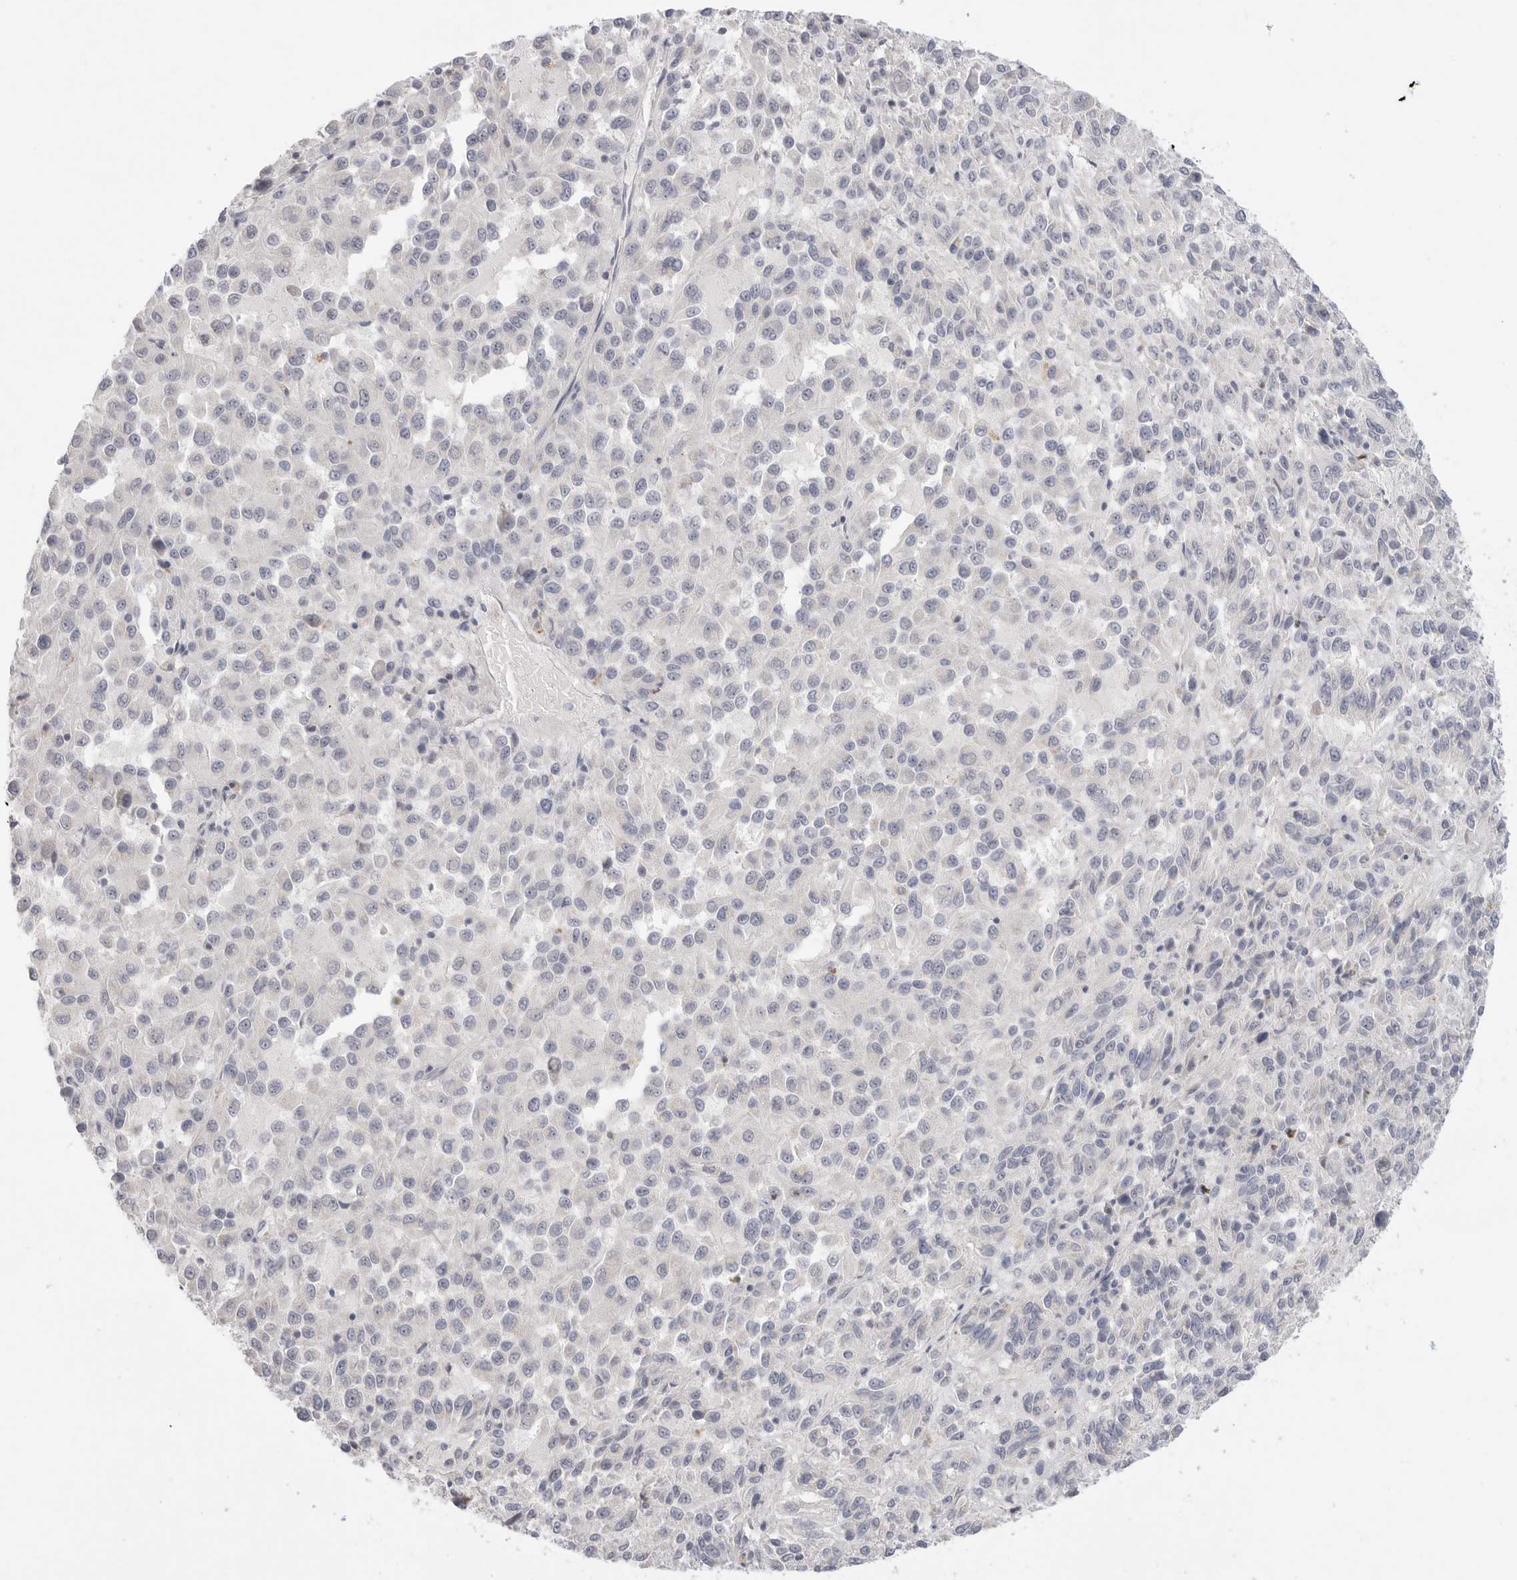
{"staining": {"intensity": "negative", "quantity": "none", "location": "none"}, "tissue": "melanoma", "cell_type": "Tumor cells", "image_type": "cancer", "snomed": [{"axis": "morphology", "description": "Malignant melanoma, Metastatic site"}, {"axis": "topography", "description": "Lung"}], "caption": "High magnification brightfield microscopy of melanoma stained with DAB (brown) and counterstained with hematoxylin (blue): tumor cells show no significant expression.", "gene": "FBN2", "patient": {"sex": "male", "age": 64}}